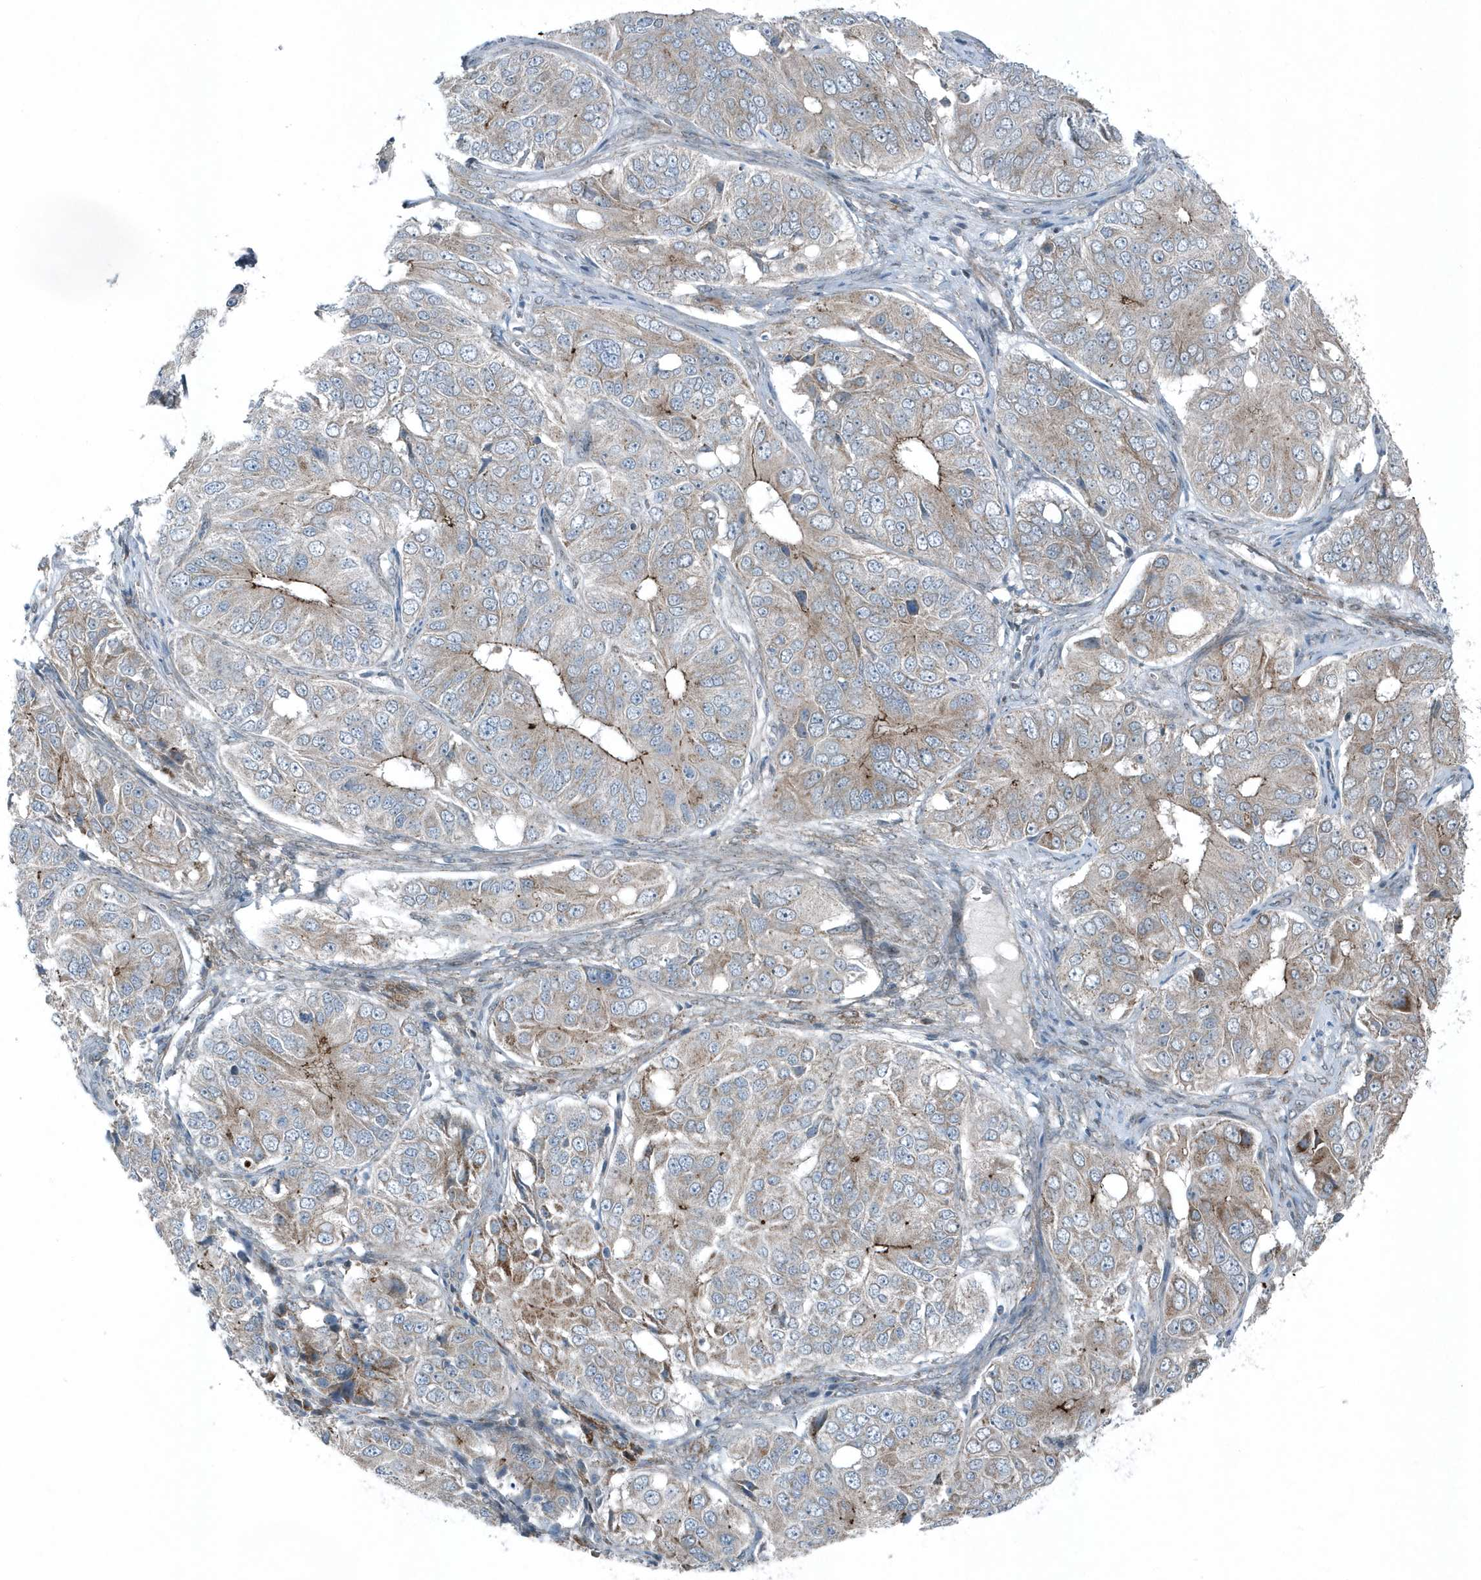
{"staining": {"intensity": "moderate", "quantity": "<25%", "location": "cytoplasmic/membranous"}, "tissue": "ovarian cancer", "cell_type": "Tumor cells", "image_type": "cancer", "snomed": [{"axis": "morphology", "description": "Carcinoma, endometroid"}, {"axis": "topography", "description": "Ovary"}], "caption": "A brown stain labels moderate cytoplasmic/membranous positivity of a protein in human ovarian cancer tumor cells. The staining was performed using DAB (3,3'-diaminobenzidine) to visualize the protein expression in brown, while the nuclei were stained in blue with hematoxylin (Magnification: 20x).", "gene": "GCC2", "patient": {"sex": "female", "age": 51}}